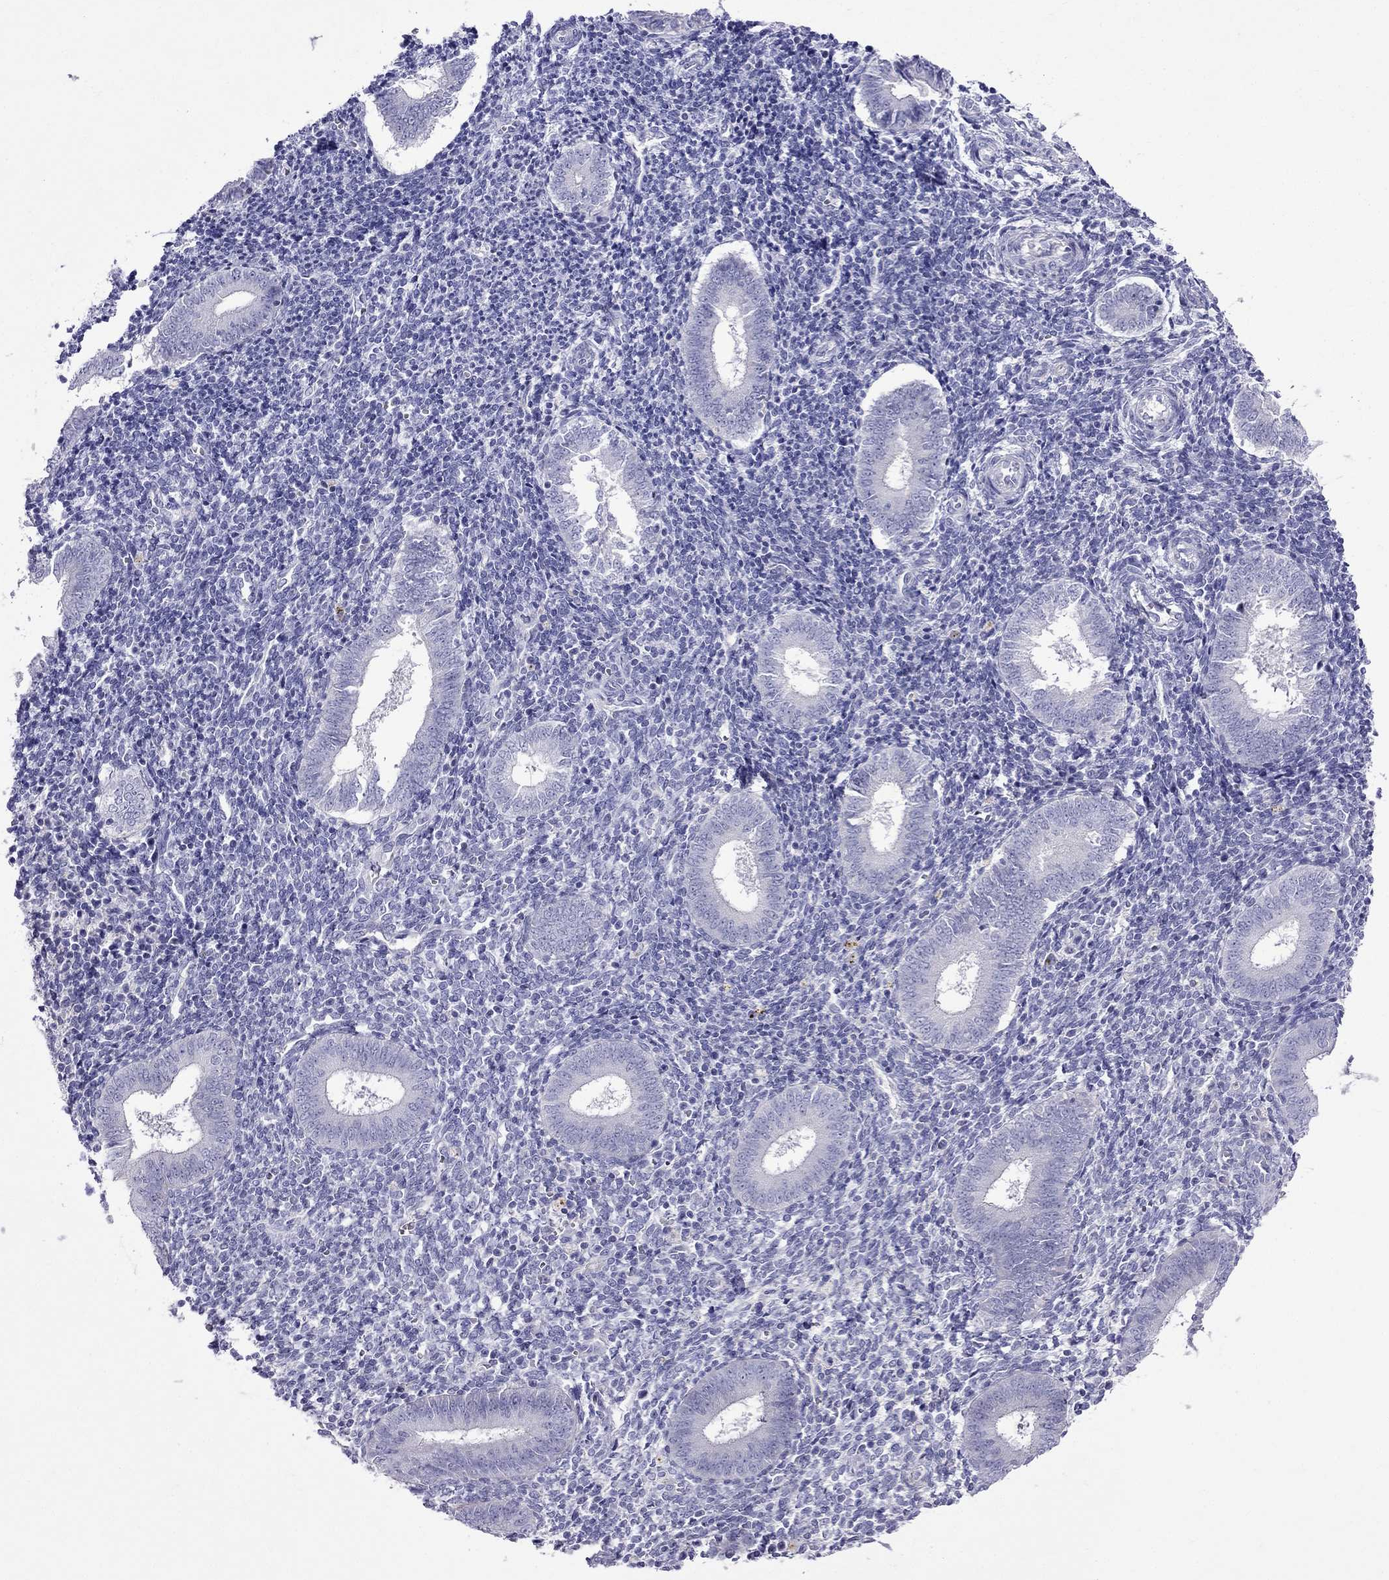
{"staining": {"intensity": "negative", "quantity": "none", "location": "none"}, "tissue": "endometrium", "cell_type": "Cells in endometrial stroma", "image_type": "normal", "snomed": [{"axis": "morphology", "description": "Normal tissue, NOS"}, {"axis": "topography", "description": "Endometrium"}], "caption": "This micrograph is of benign endometrium stained with IHC to label a protein in brown with the nuclei are counter-stained blue. There is no positivity in cells in endometrial stroma. (Stains: DAB immunohistochemistry with hematoxylin counter stain, Microscopy: brightfield microscopy at high magnification).", "gene": "PATE1", "patient": {"sex": "female", "age": 25}}